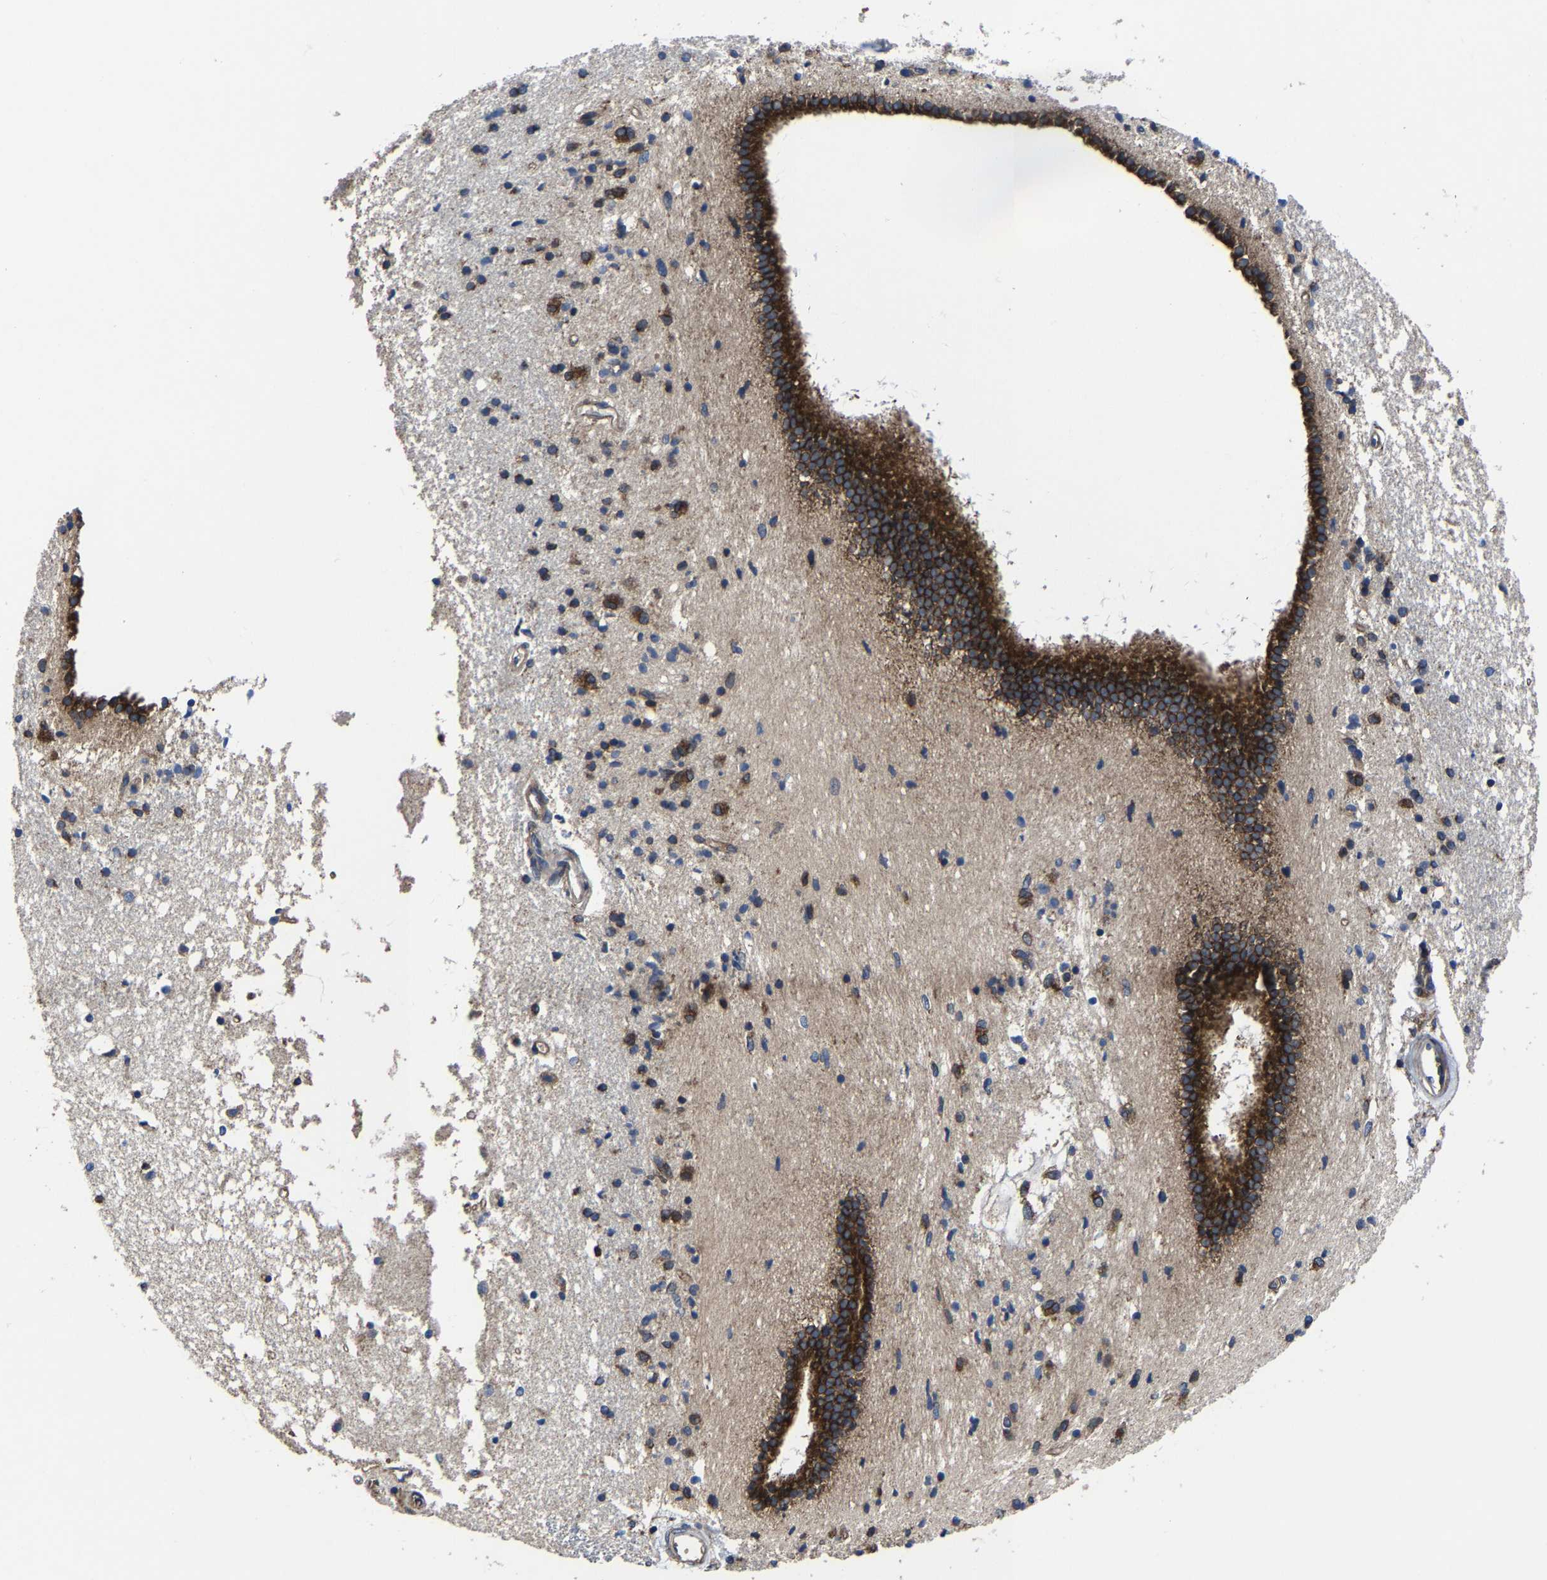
{"staining": {"intensity": "strong", "quantity": "<25%", "location": "cytoplasmic/membranous"}, "tissue": "caudate", "cell_type": "Glial cells", "image_type": "normal", "snomed": [{"axis": "morphology", "description": "Normal tissue, NOS"}, {"axis": "topography", "description": "Lateral ventricle wall"}], "caption": "This micrograph exhibits immunohistochemistry (IHC) staining of unremarkable caudate, with medium strong cytoplasmic/membranous expression in approximately <25% of glial cells.", "gene": "EBAG9", "patient": {"sex": "male", "age": 45}}